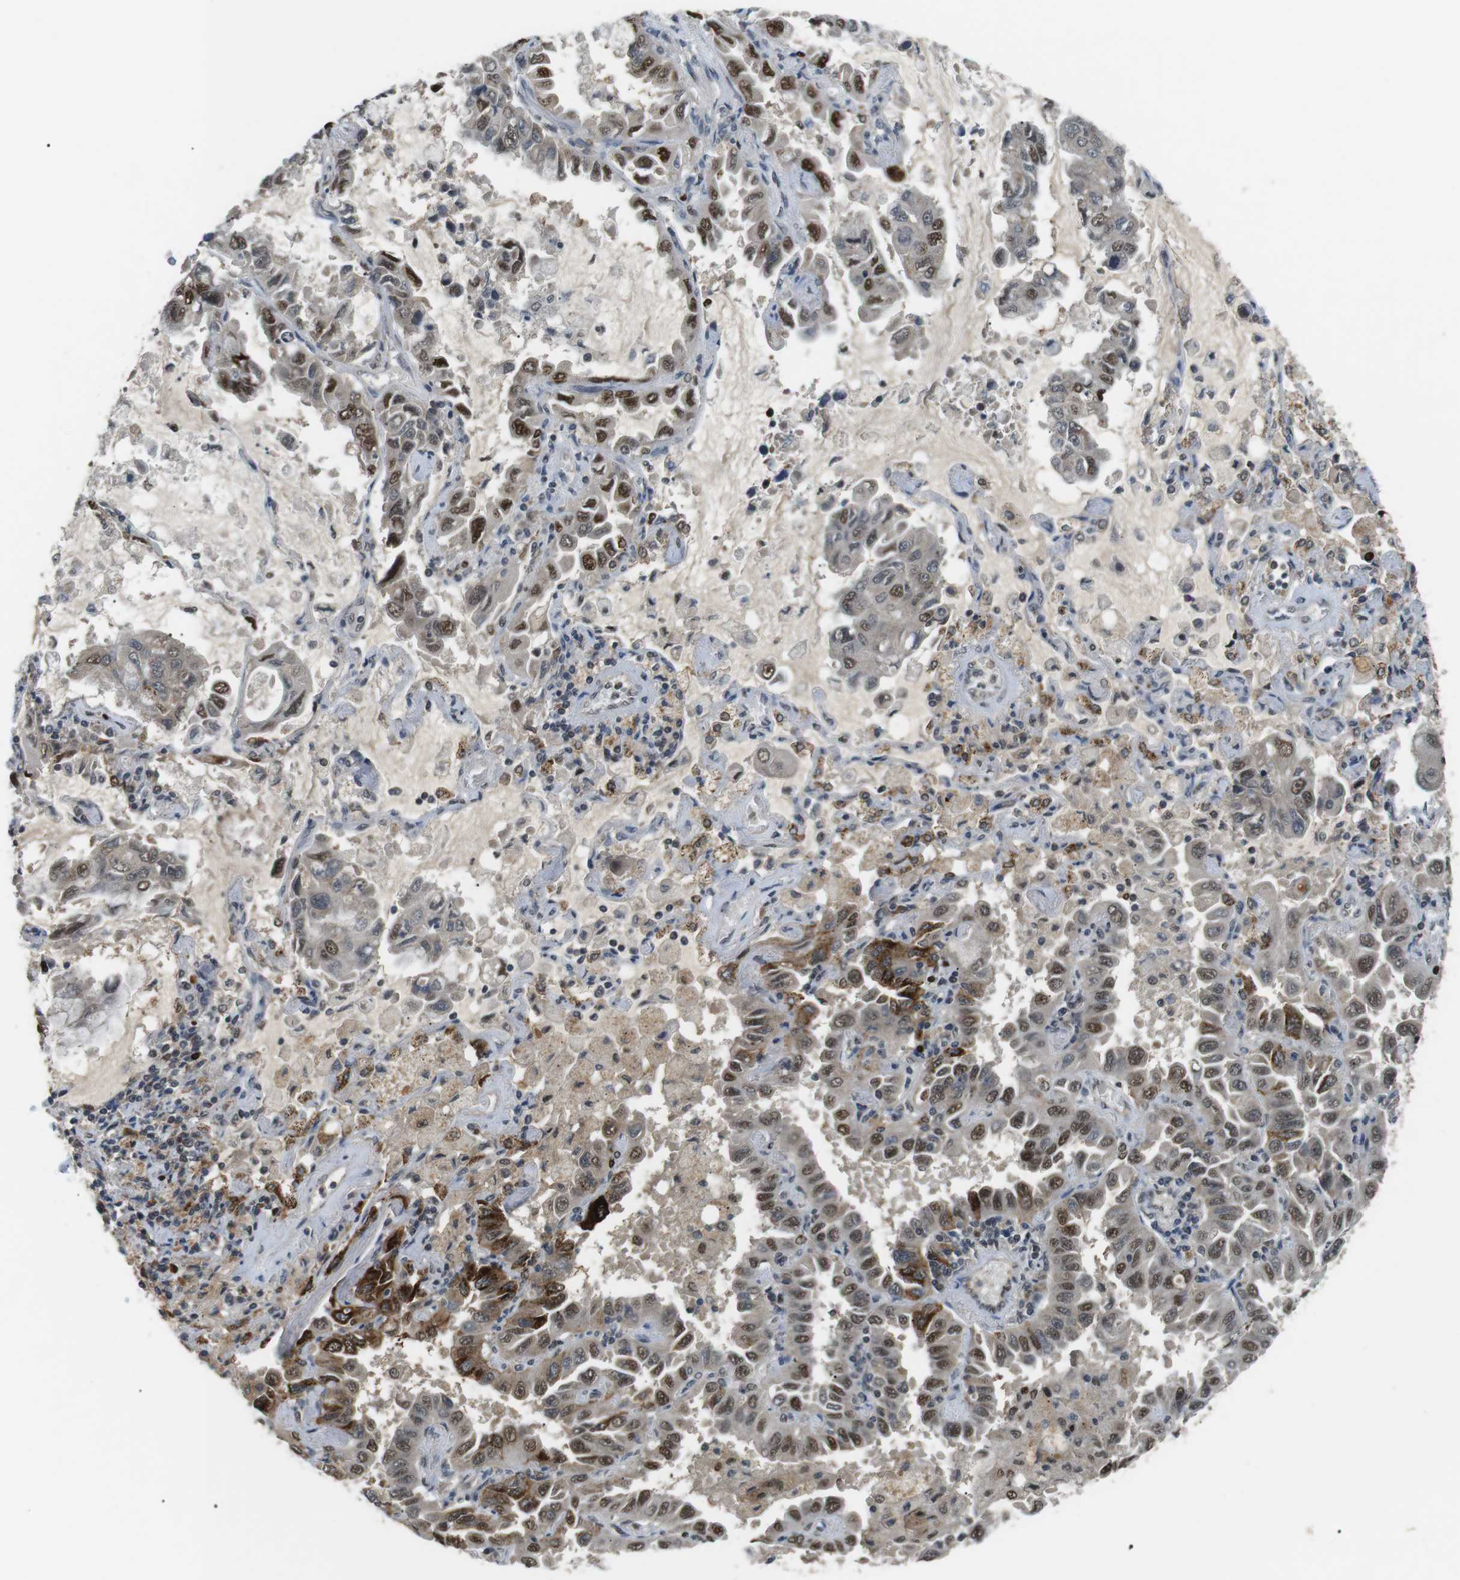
{"staining": {"intensity": "strong", "quantity": "25%-75%", "location": "cytoplasmic/membranous,nuclear"}, "tissue": "lung cancer", "cell_type": "Tumor cells", "image_type": "cancer", "snomed": [{"axis": "morphology", "description": "Adenocarcinoma, NOS"}, {"axis": "topography", "description": "Lung"}], "caption": "Adenocarcinoma (lung) stained with DAB (3,3'-diaminobenzidine) immunohistochemistry (IHC) exhibits high levels of strong cytoplasmic/membranous and nuclear positivity in about 25%-75% of tumor cells.", "gene": "ORAI3", "patient": {"sex": "male", "age": 64}}